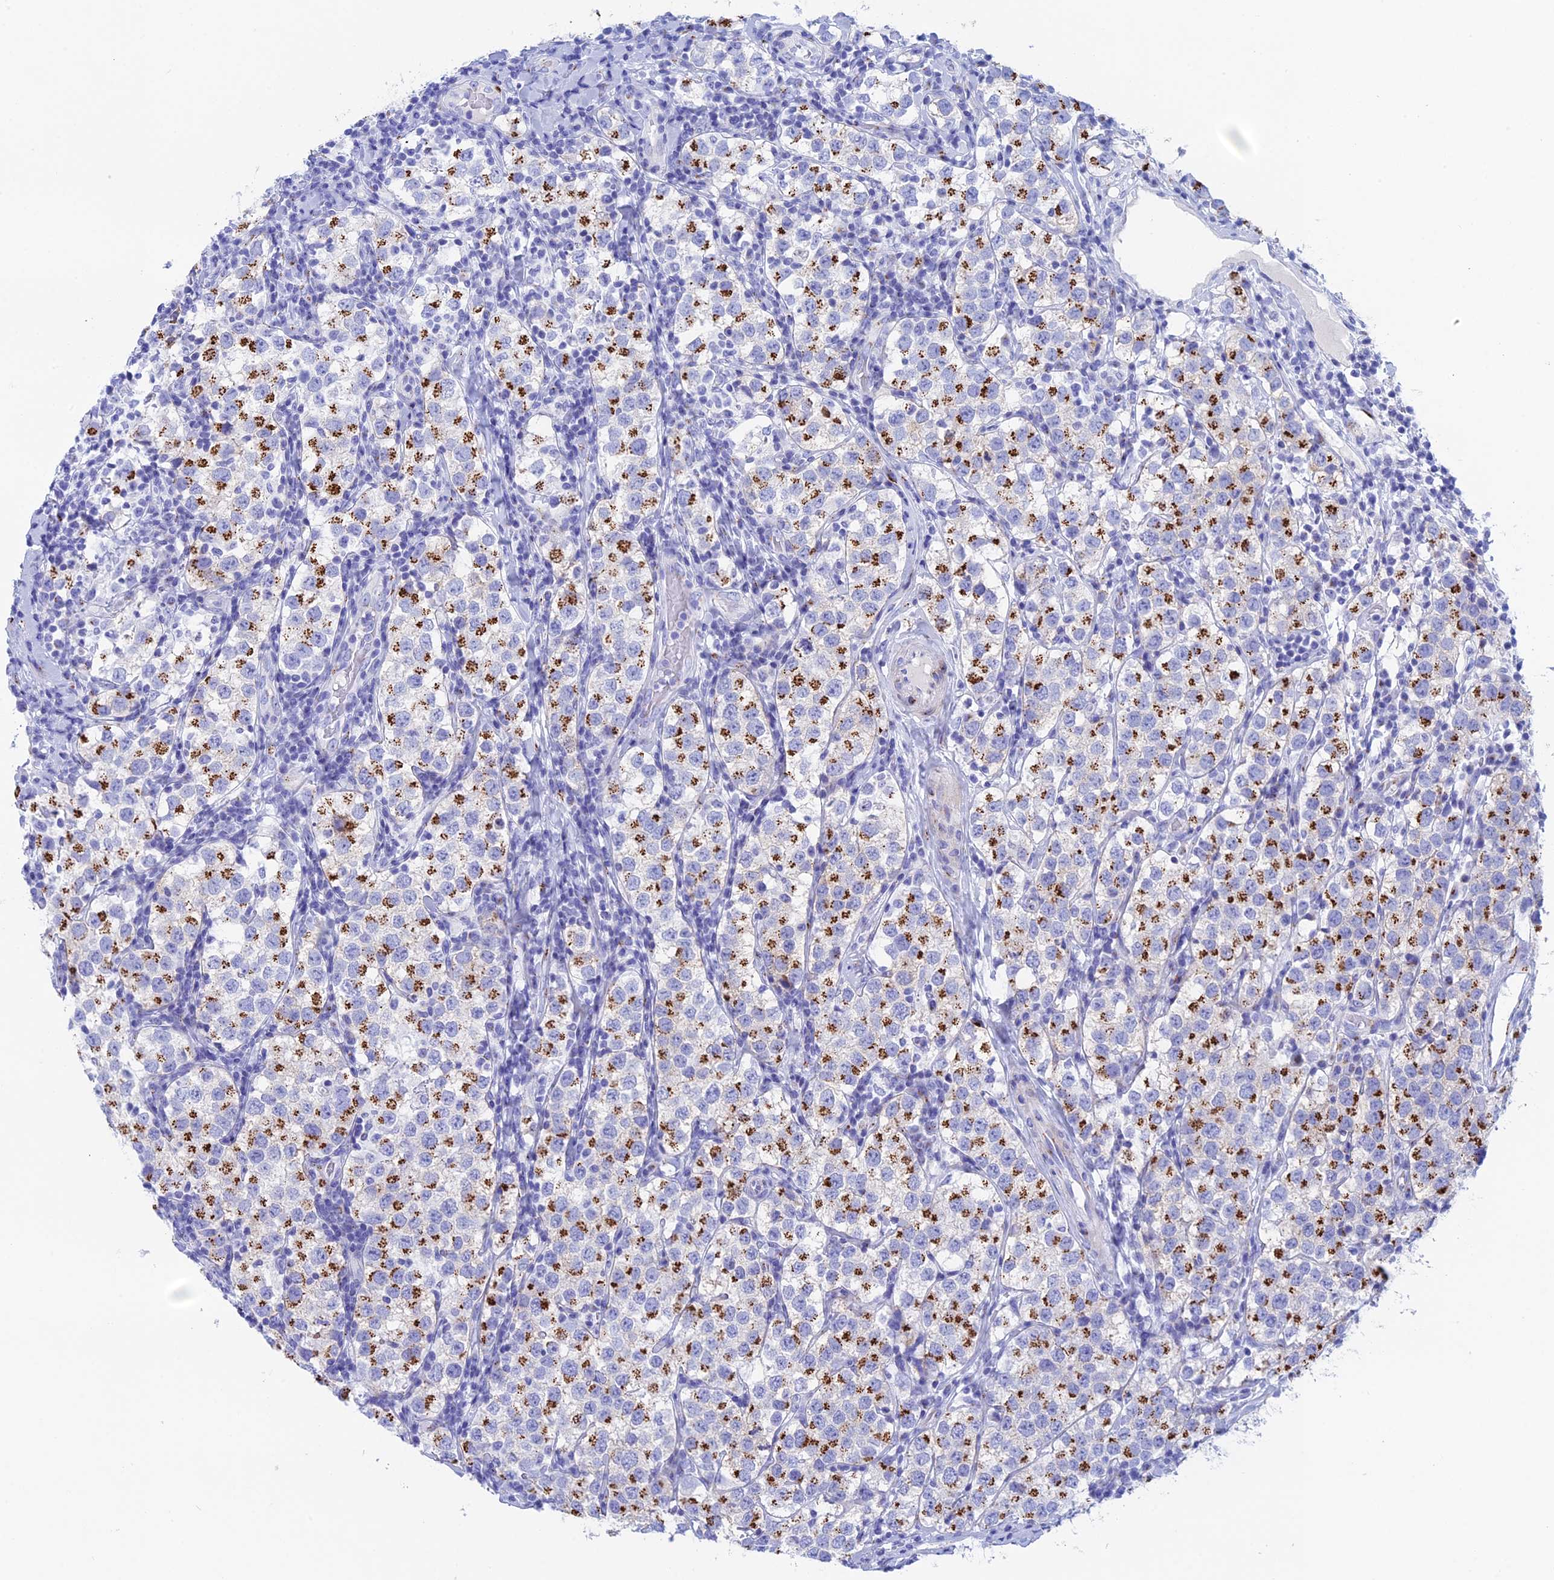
{"staining": {"intensity": "strong", "quantity": "25%-75%", "location": "cytoplasmic/membranous"}, "tissue": "testis cancer", "cell_type": "Tumor cells", "image_type": "cancer", "snomed": [{"axis": "morphology", "description": "Seminoma, NOS"}, {"axis": "topography", "description": "Testis"}], "caption": "DAB immunohistochemical staining of testis seminoma reveals strong cytoplasmic/membranous protein positivity in about 25%-75% of tumor cells.", "gene": "ERICH4", "patient": {"sex": "male", "age": 34}}